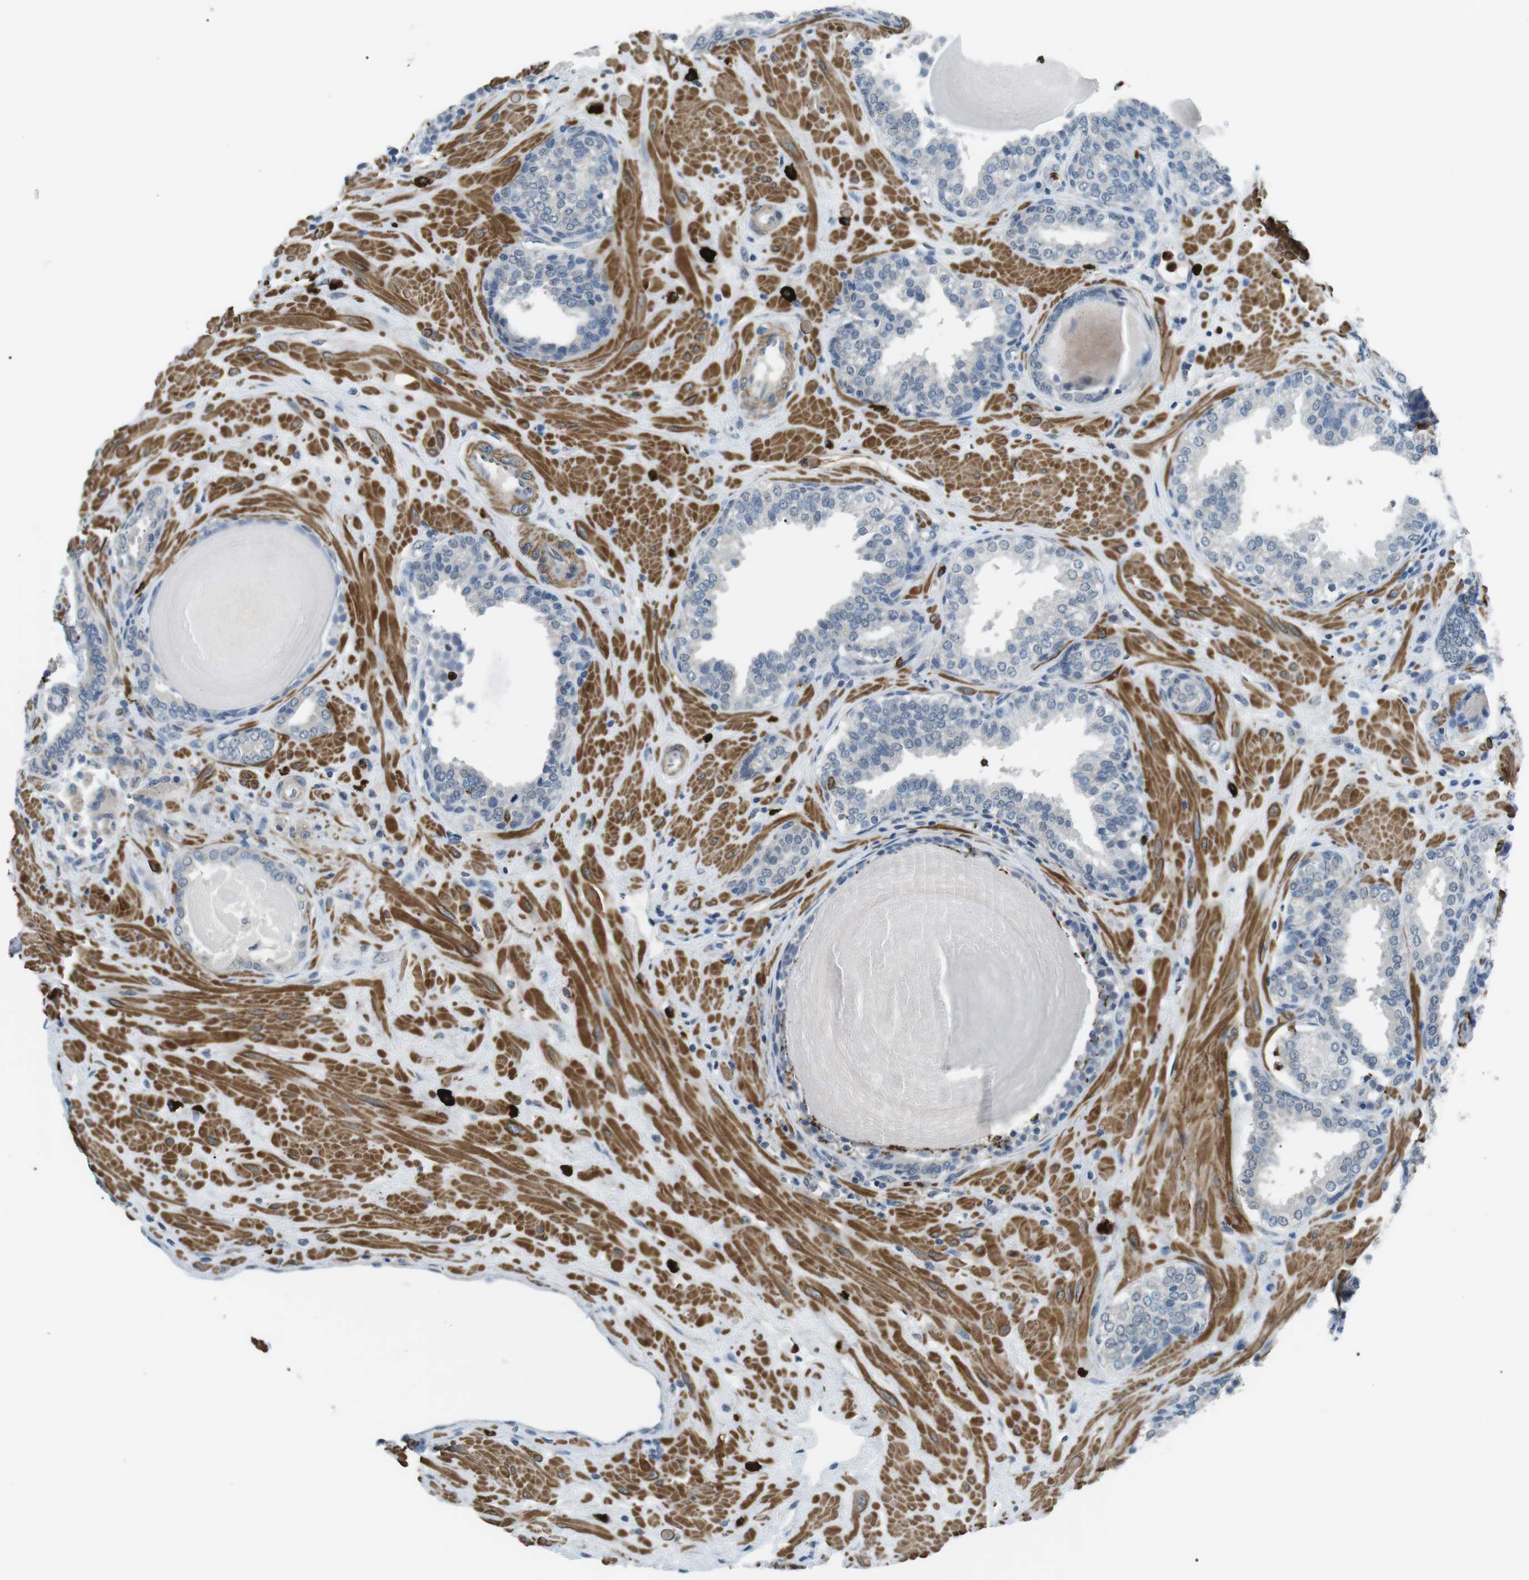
{"staining": {"intensity": "negative", "quantity": "none", "location": "none"}, "tissue": "prostate", "cell_type": "Glandular cells", "image_type": "normal", "snomed": [{"axis": "morphology", "description": "Normal tissue, NOS"}, {"axis": "topography", "description": "Prostate"}], "caption": "Immunohistochemical staining of normal human prostate exhibits no significant expression in glandular cells.", "gene": "GZMM", "patient": {"sex": "male", "age": 51}}